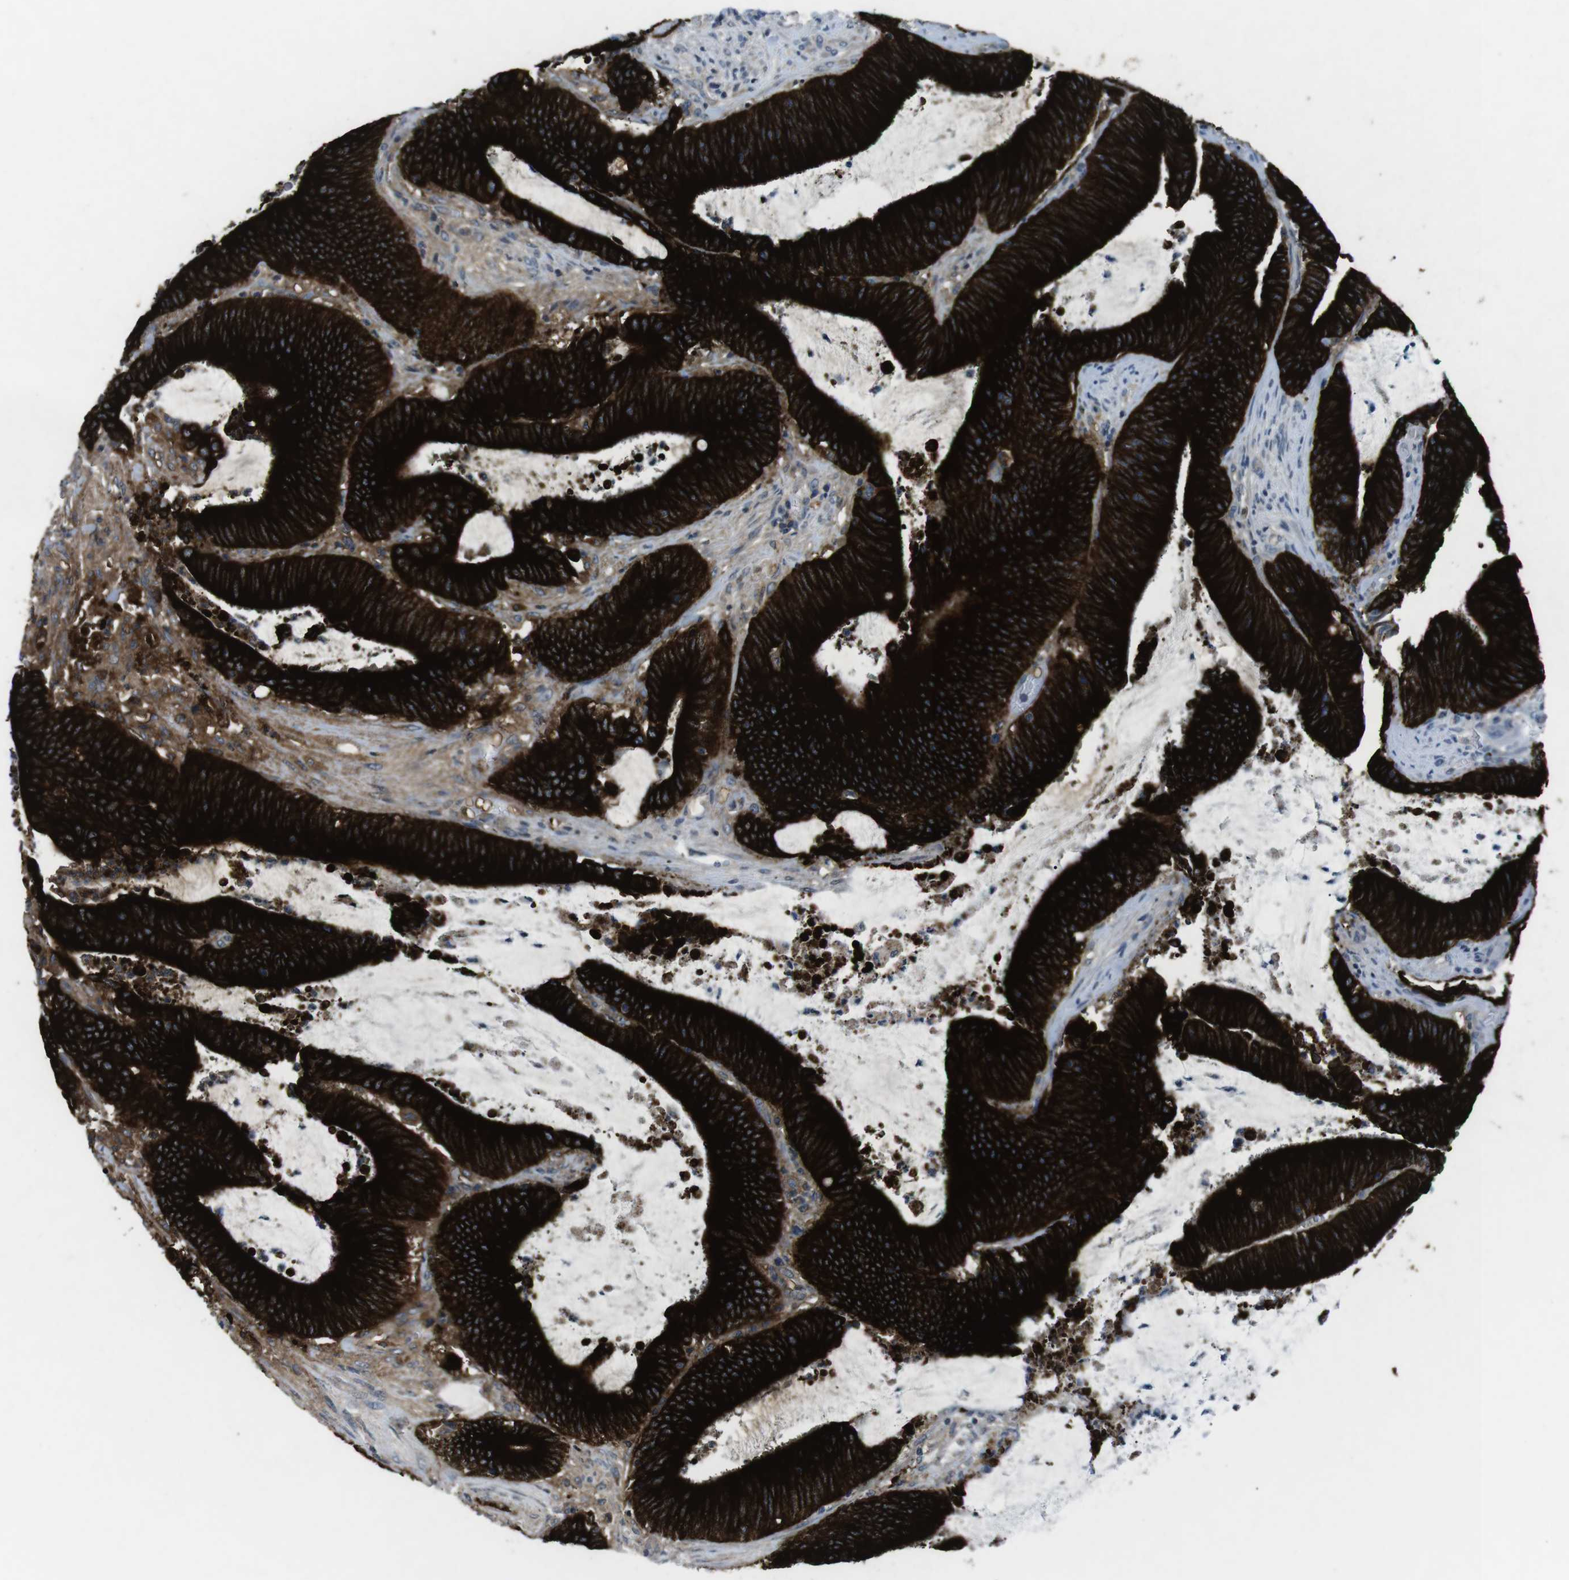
{"staining": {"intensity": "strong", "quantity": ">75%", "location": "cytoplasmic/membranous"}, "tissue": "colorectal cancer", "cell_type": "Tumor cells", "image_type": "cancer", "snomed": [{"axis": "morphology", "description": "Normal tissue, NOS"}, {"axis": "morphology", "description": "Adenocarcinoma, NOS"}, {"axis": "topography", "description": "Rectum"}], "caption": "Colorectal cancer tissue shows strong cytoplasmic/membranous staining in about >75% of tumor cells, visualized by immunohistochemistry. Nuclei are stained in blue.", "gene": "MUC2", "patient": {"sex": "female", "age": 66}}